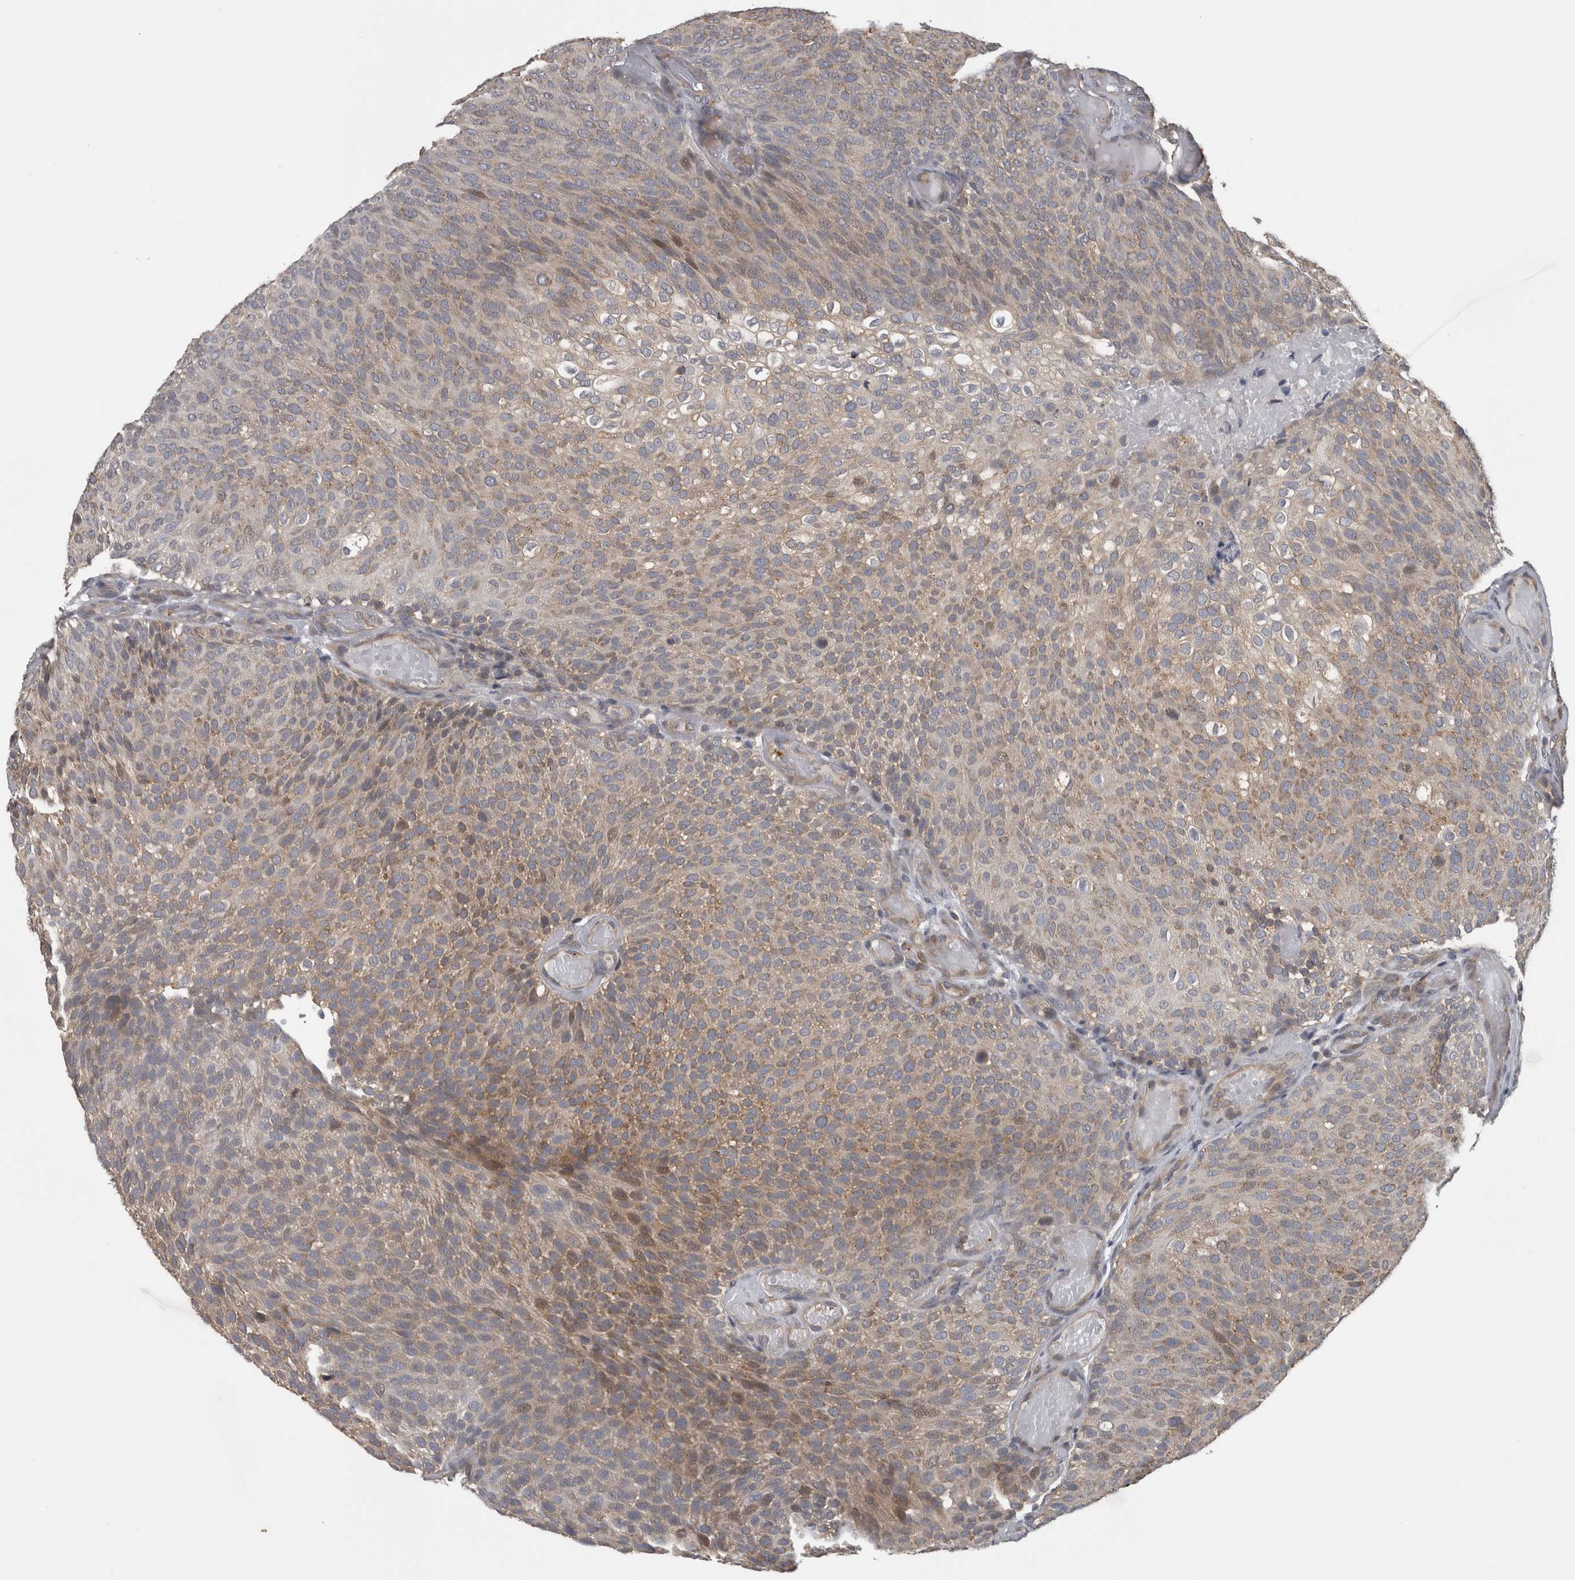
{"staining": {"intensity": "weak", "quantity": "25%-75%", "location": "cytoplasmic/membranous"}, "tissue": "urothelial cancer", "cell_type": "Tumor cells", "image_type": "cancer", "snomed": [{"axis": "morphology", "description": "Urothelial carcinoma, Low grade"}, {"axis": "topography", "description": "Urinary bladder"}], "caption": "High-power microscopy captured an immunohistochemistry micrograph of urothelial cancer, revealing weak cytoplasmic/membranous staining in about 25%-75% of tumor cells.", "gene": "ATXN2", "patient": {"sex": "male", "age": 78}}